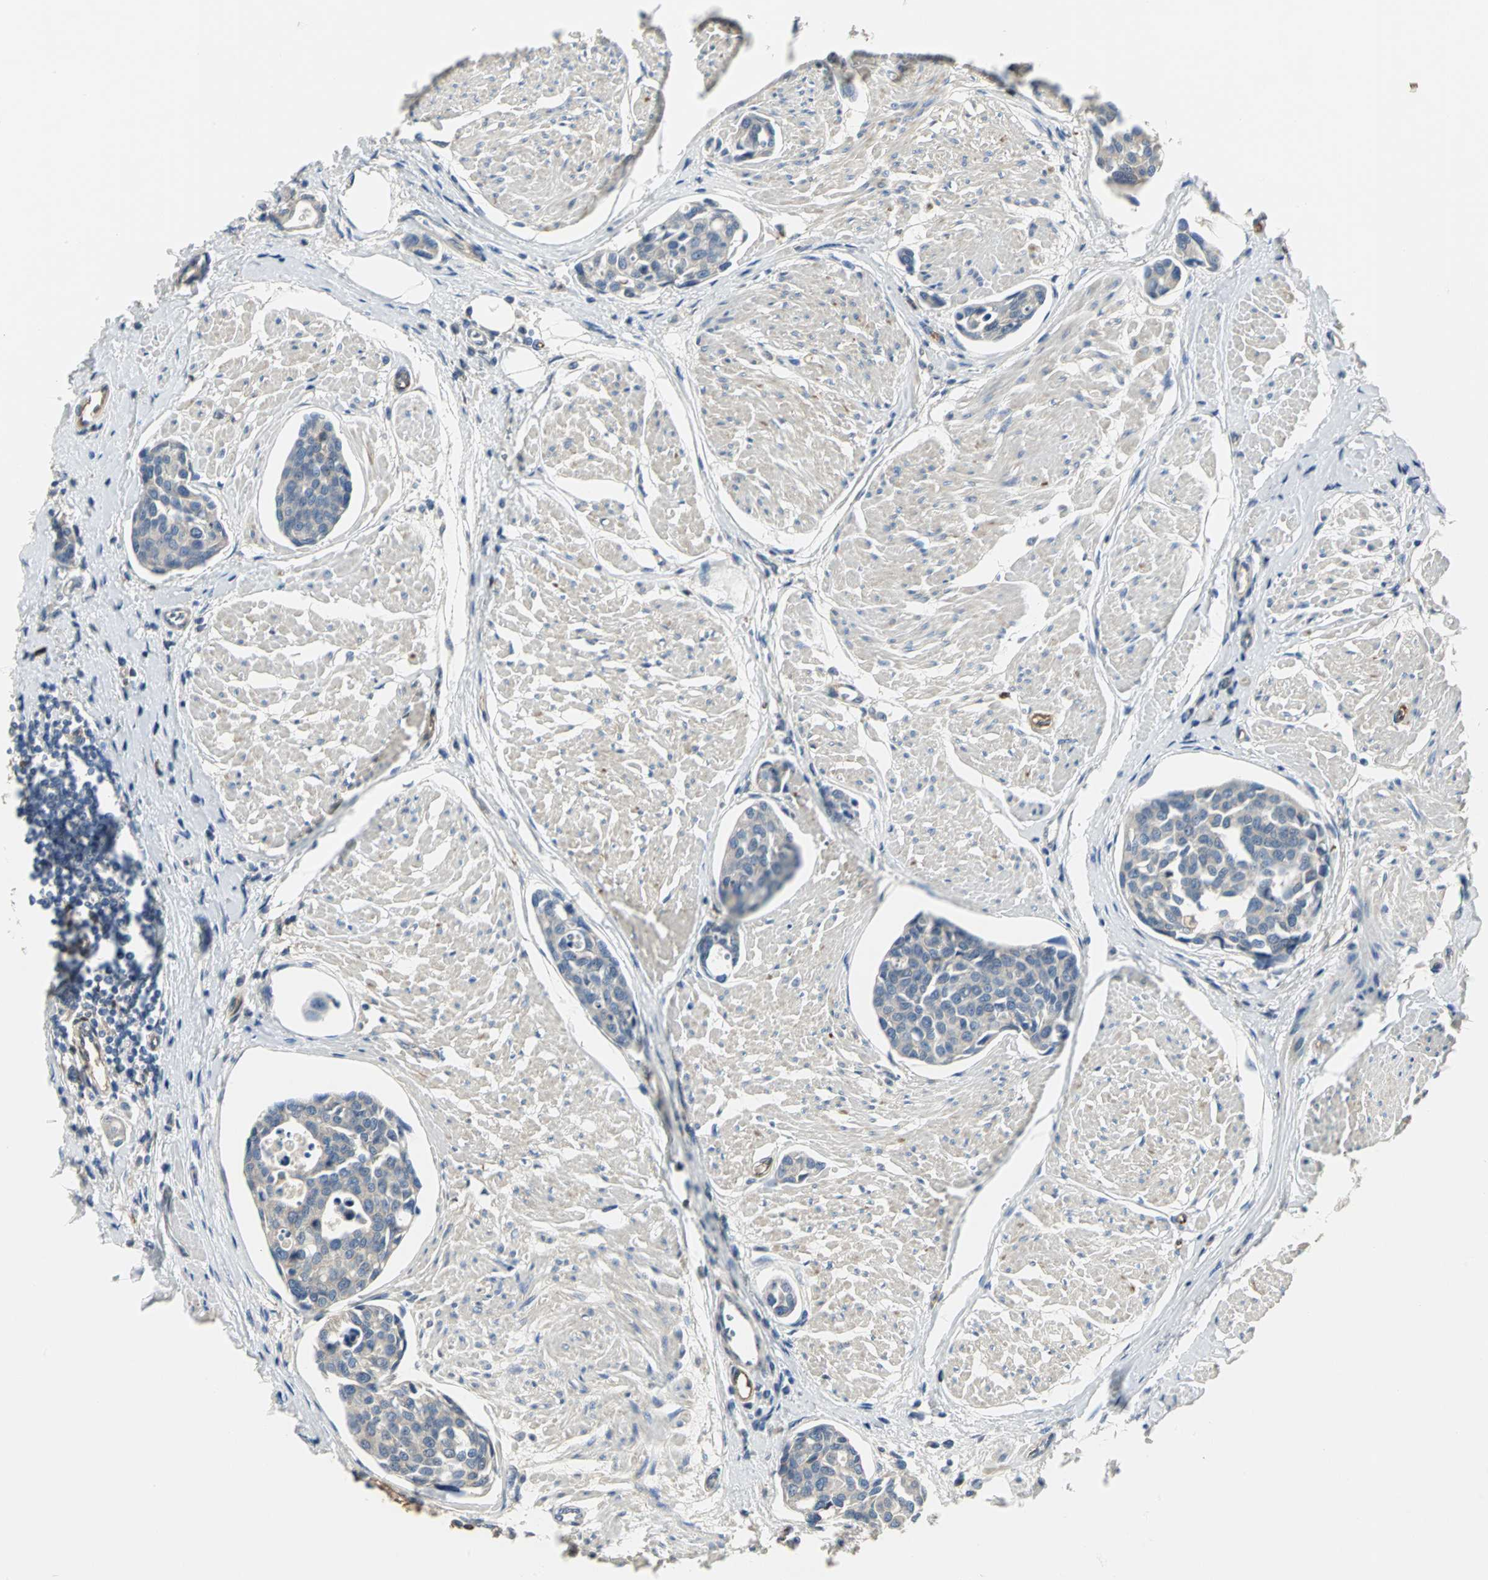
{"staining": {"intensity": "weak", "quantity": "25%-75%", "location": "cytoplasmic/membranous"}, "tissue": "urothelial cancer", "cell_type": "Tumor cells", "image_type": "cancer", "snomed": [{"axis": "morphology", "description": "Urothelial carcinoma, High grade"}, {"axis": "topography", "description": "Urinary bladder"}], "caption": "High-power microscopy captured an immunohistochemistry histopathology image of high-grade urothelial carcinoma, revealing weak cytoplasmic/membranous expression in about 25%-75% of tumor cells. Immunohistochemistry stains the protein in brown and the nuclei are stained blue.", "gene": "CHRNB1", "patient": {"sex": "male", "age": 78}}